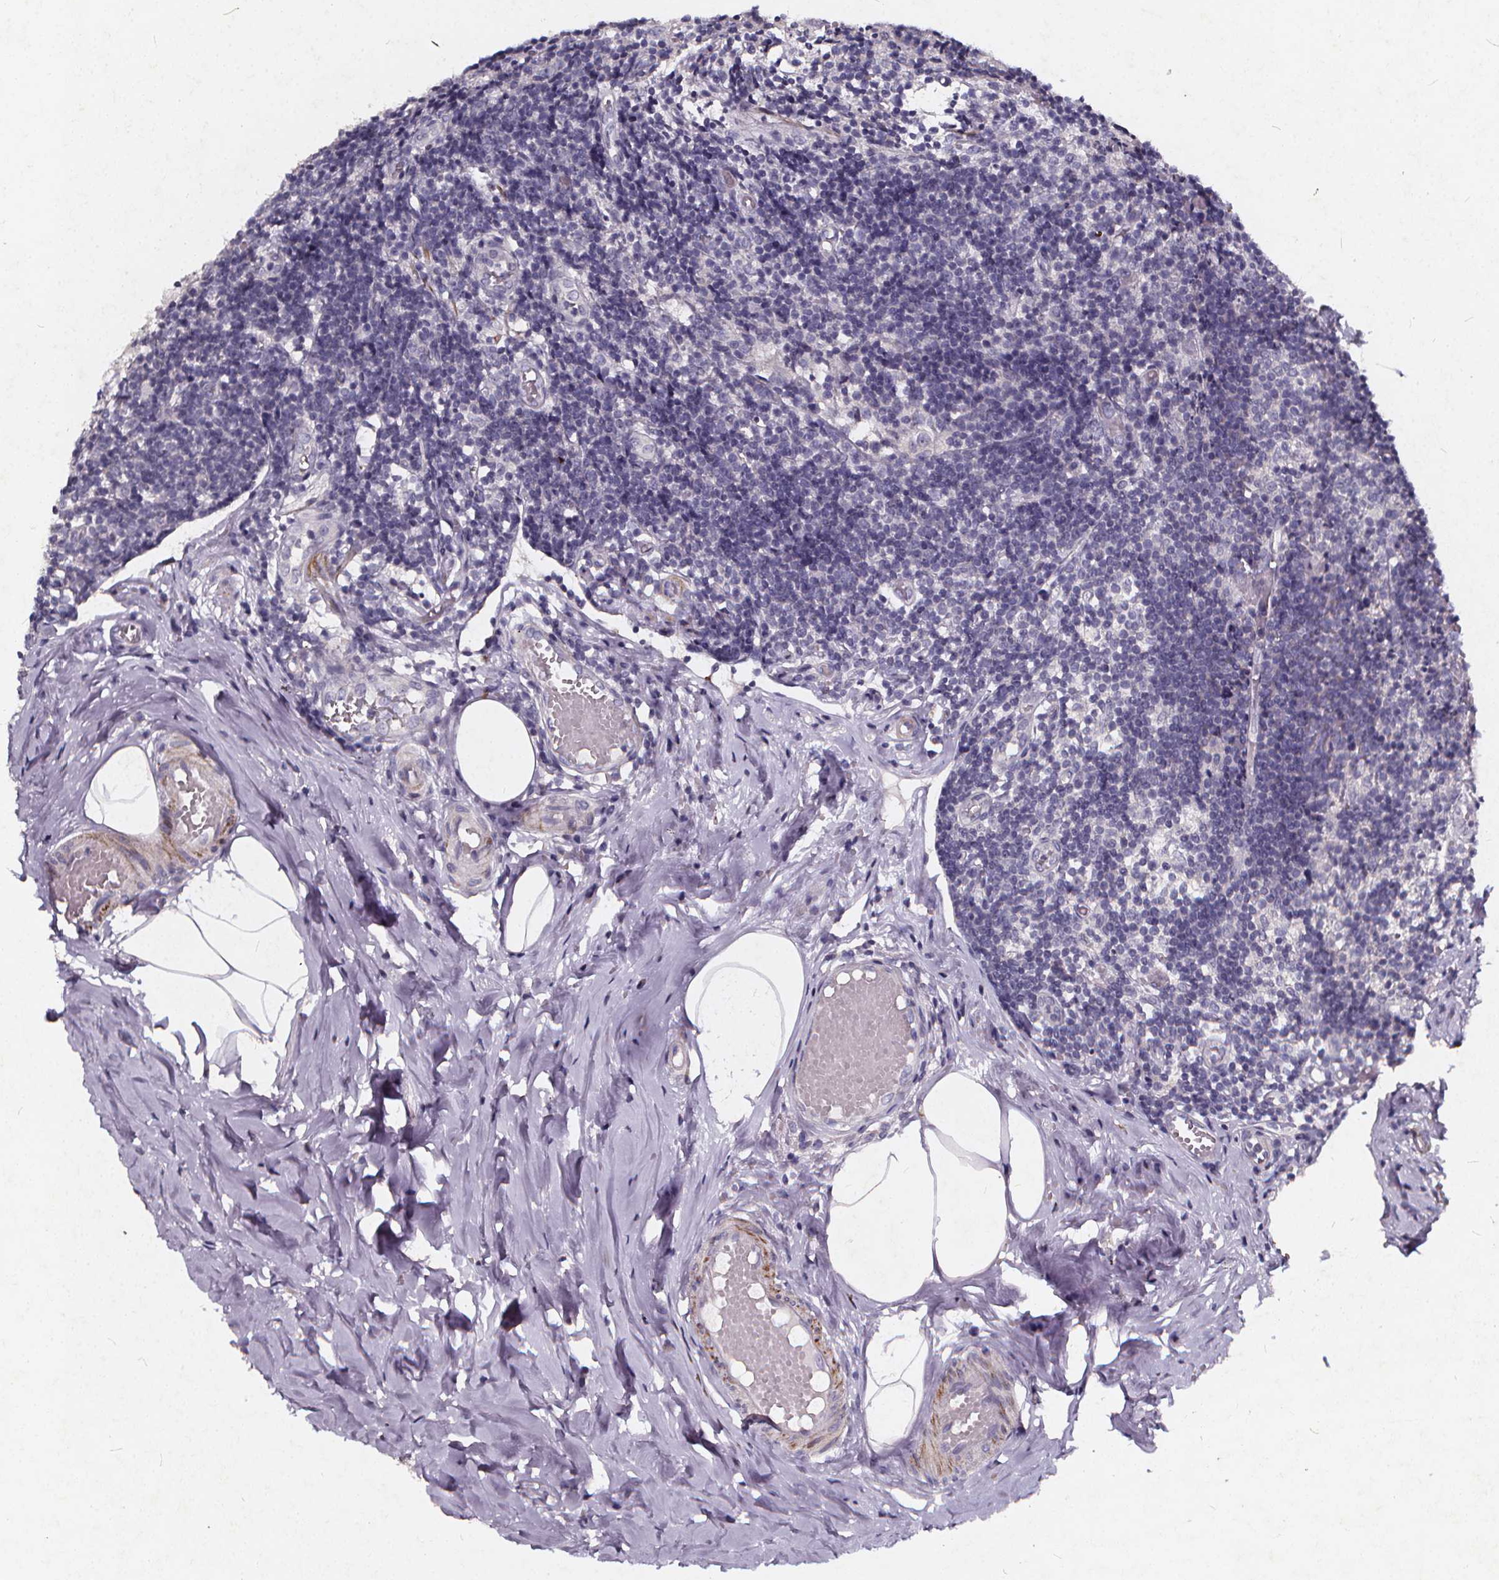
{"staining": {"intensity": "negative", "quantity": "none", "location": "none"}, "tissue": "appendix", "cell_type": "Glandular cells", "image_type": "normal", "snomed": [{"axis": "morphology", "description": "Normal tissue, NOS"}, {"axis": "topography", "description": "Appendix"}], "caption": "The micrograph shows no staining of glandular cells in unremarkable appendix.", "gene": "TSPAN14", "patient": {"sex": "female", "age": 32}}